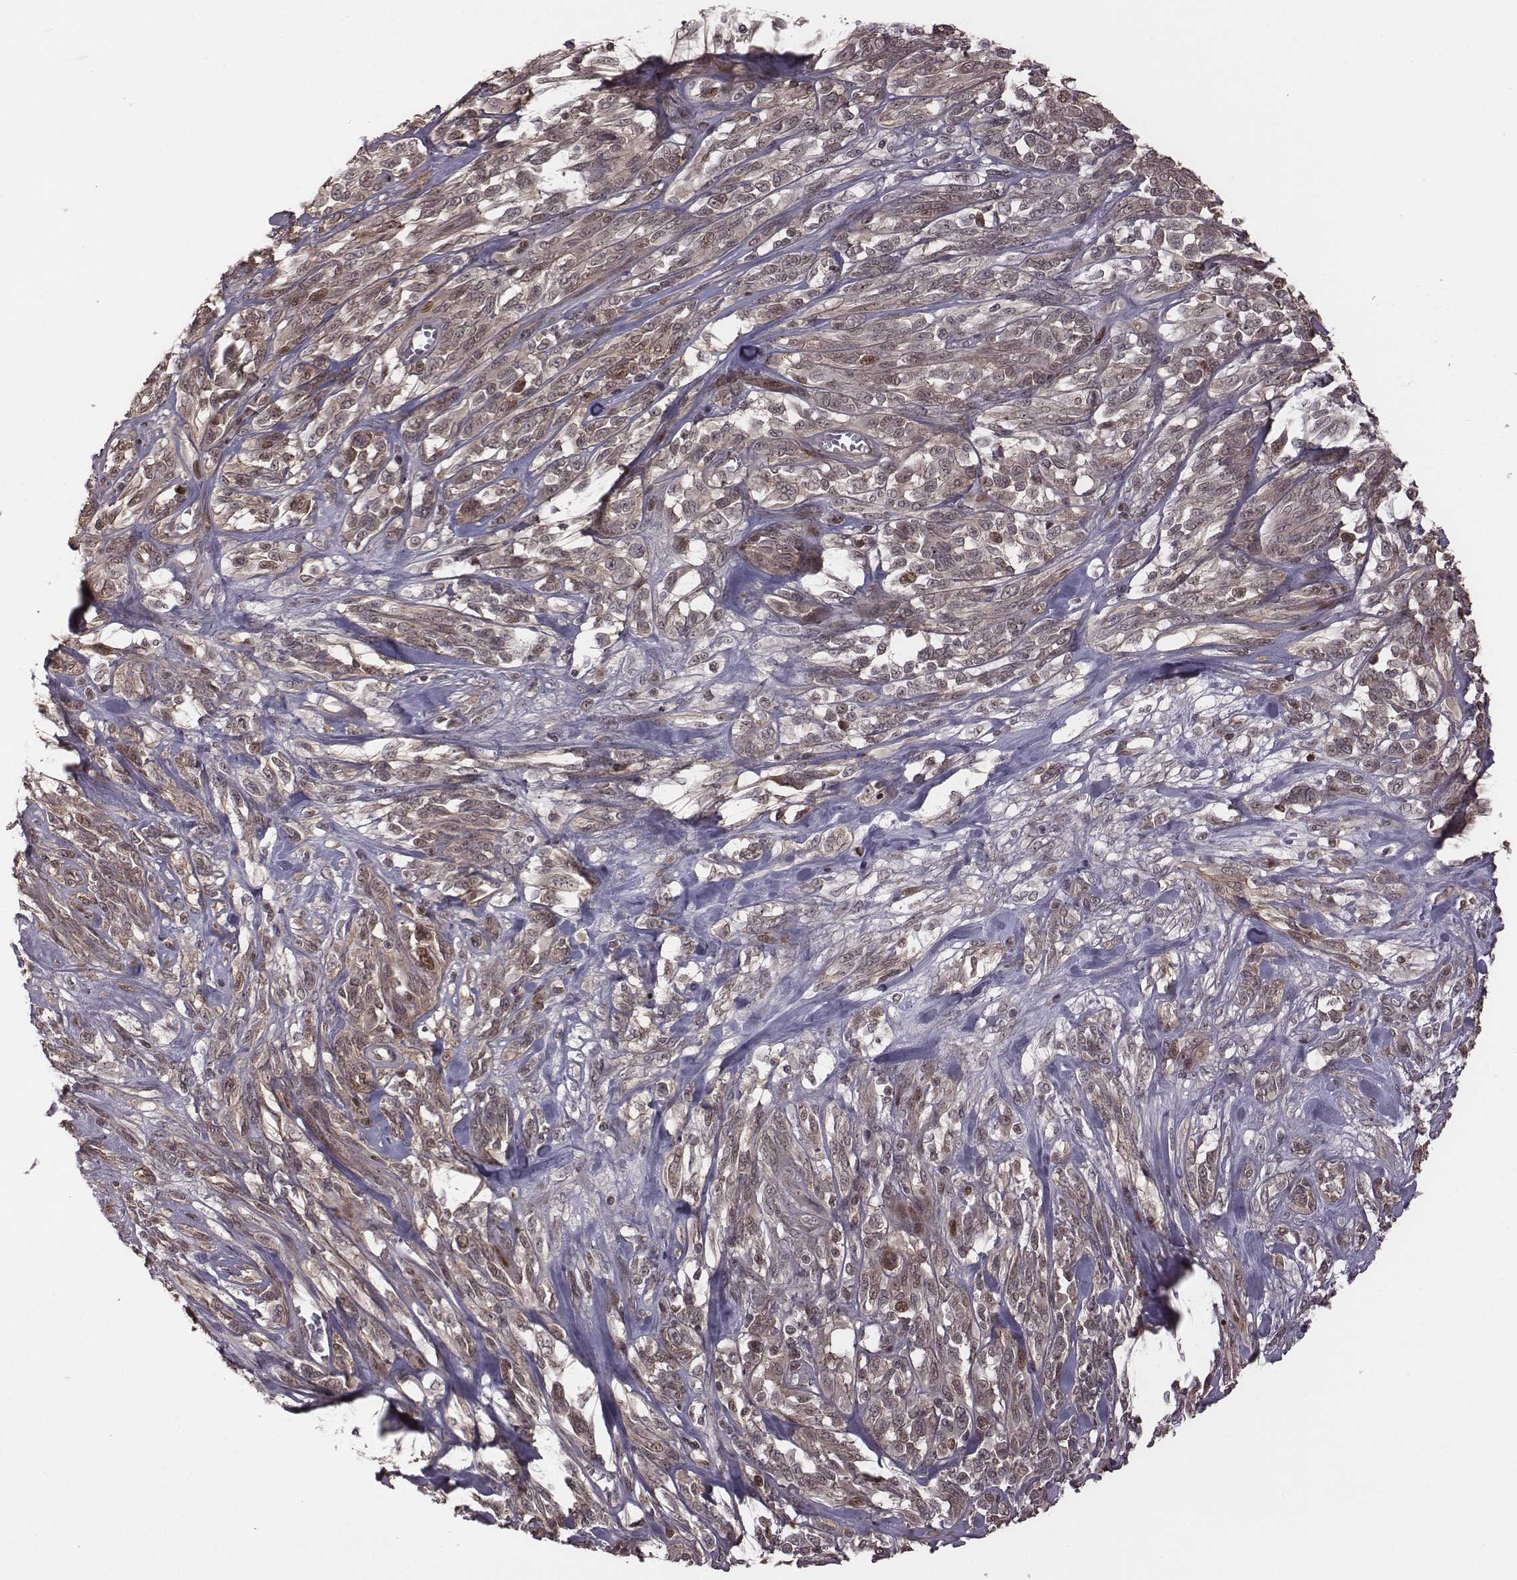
{"staining": {"intensity": "negative", "quantity": "none", "location": "none"}, "tissue": "melanoma", "cell_type": "Tumor cells", "image_type": "cancer", "snomed": [{"axis": "morphology", "description": "Malignant melanoma, NOS"}, {"axis": "topography", "description": "Skin"}], "caption": "Tumor cells are negative for brown protein staining in melanoma.", "gene": "RPL3", "patient": {"sex": "female", "age": 91}}